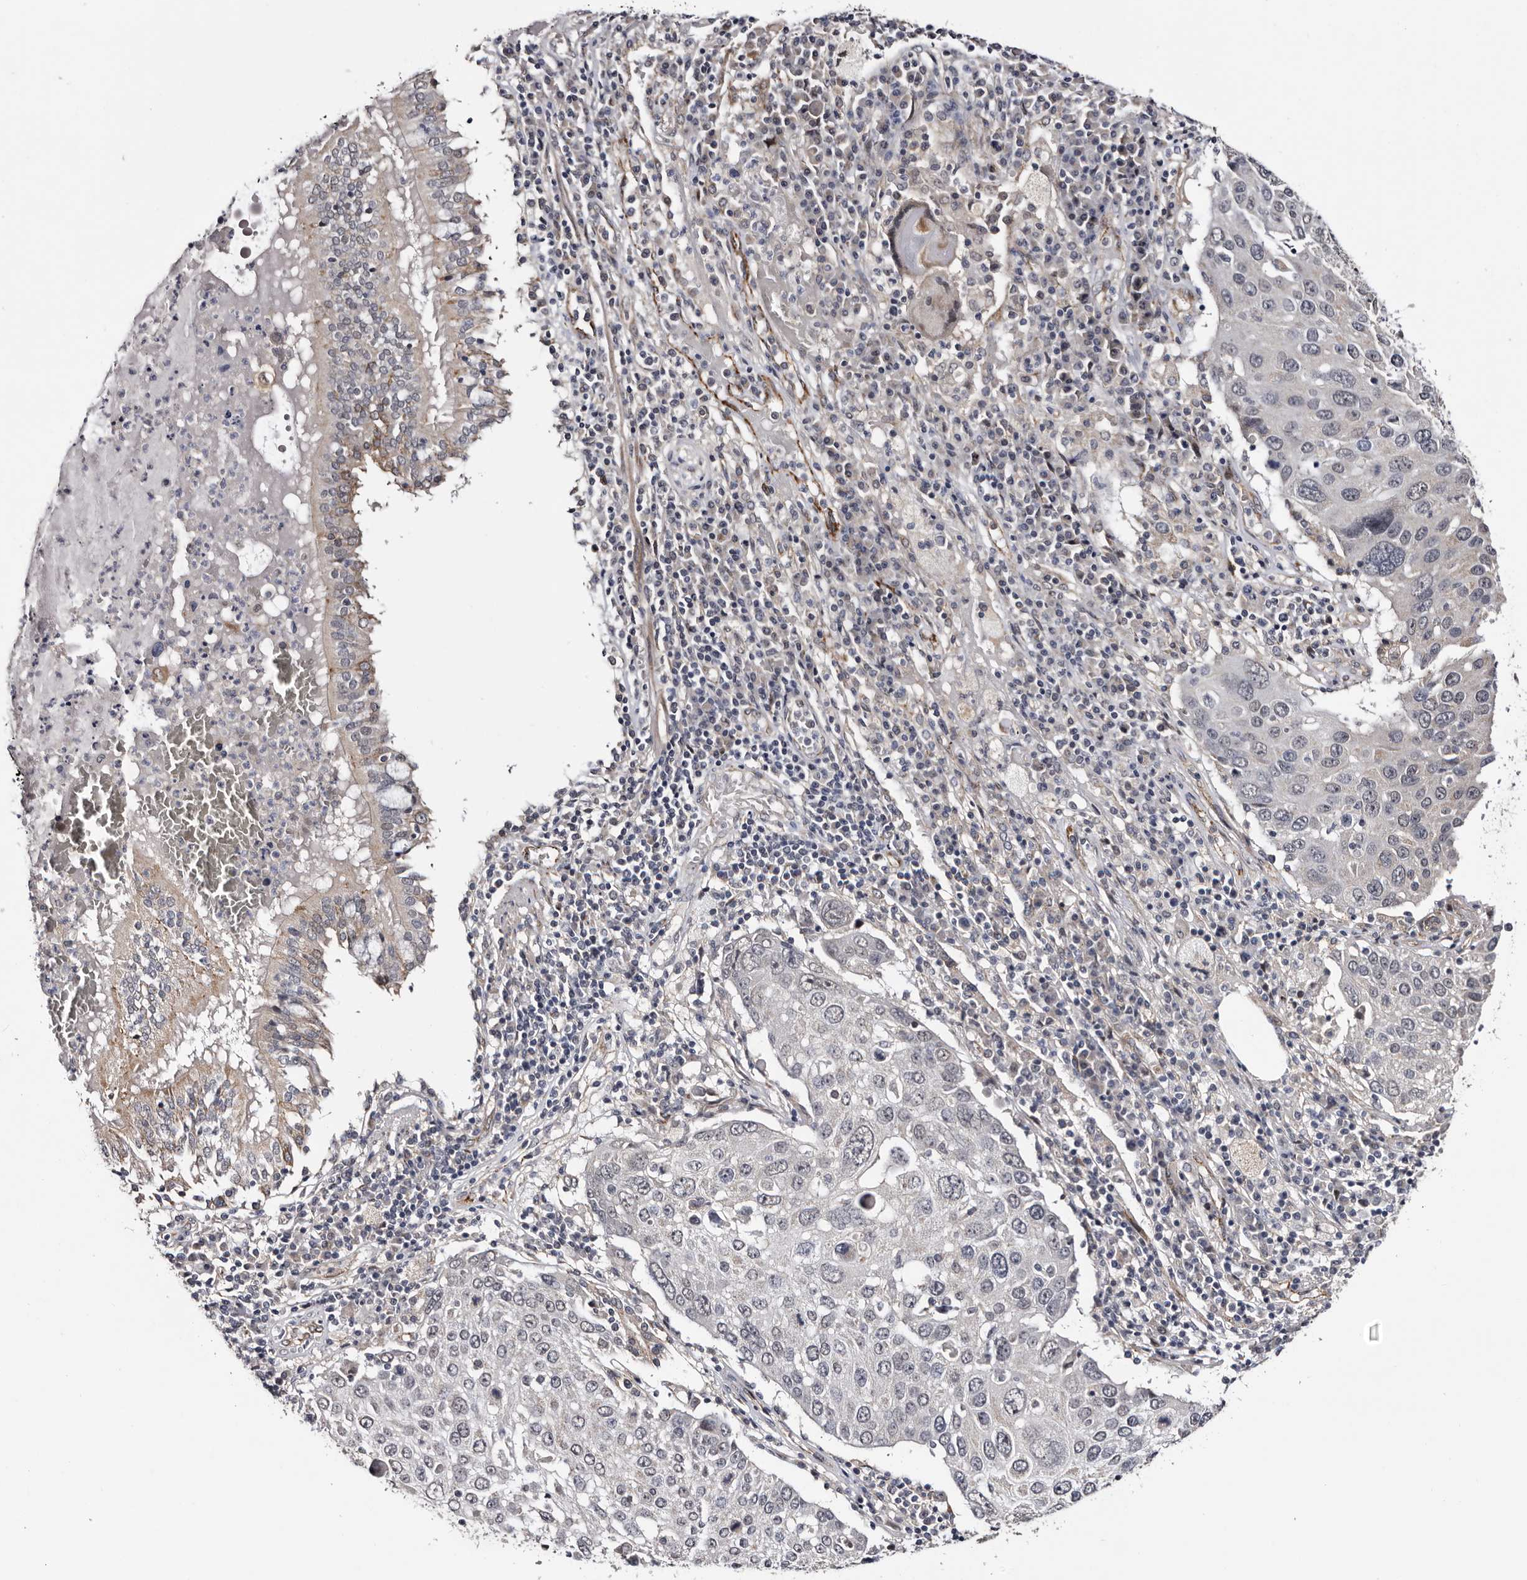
{"staining": {"intensity": "negative", "quantity": "none", "location": "none"}, "tissue": "lung cancer", "cell_type": "Tumor cells", "image_type": "cancer", "snomed": [{"axis": "morphology", "description": "Squamous cell carcinoma, NOS"}, {"axis": "topography", "description": "Lung"}], "caption": "This is an IHC histopathology image of human lung cancer. There is no positivity in tumor cells.", "gene": "ARMCX2", "patient": {"sex": "male", "age": 65}}